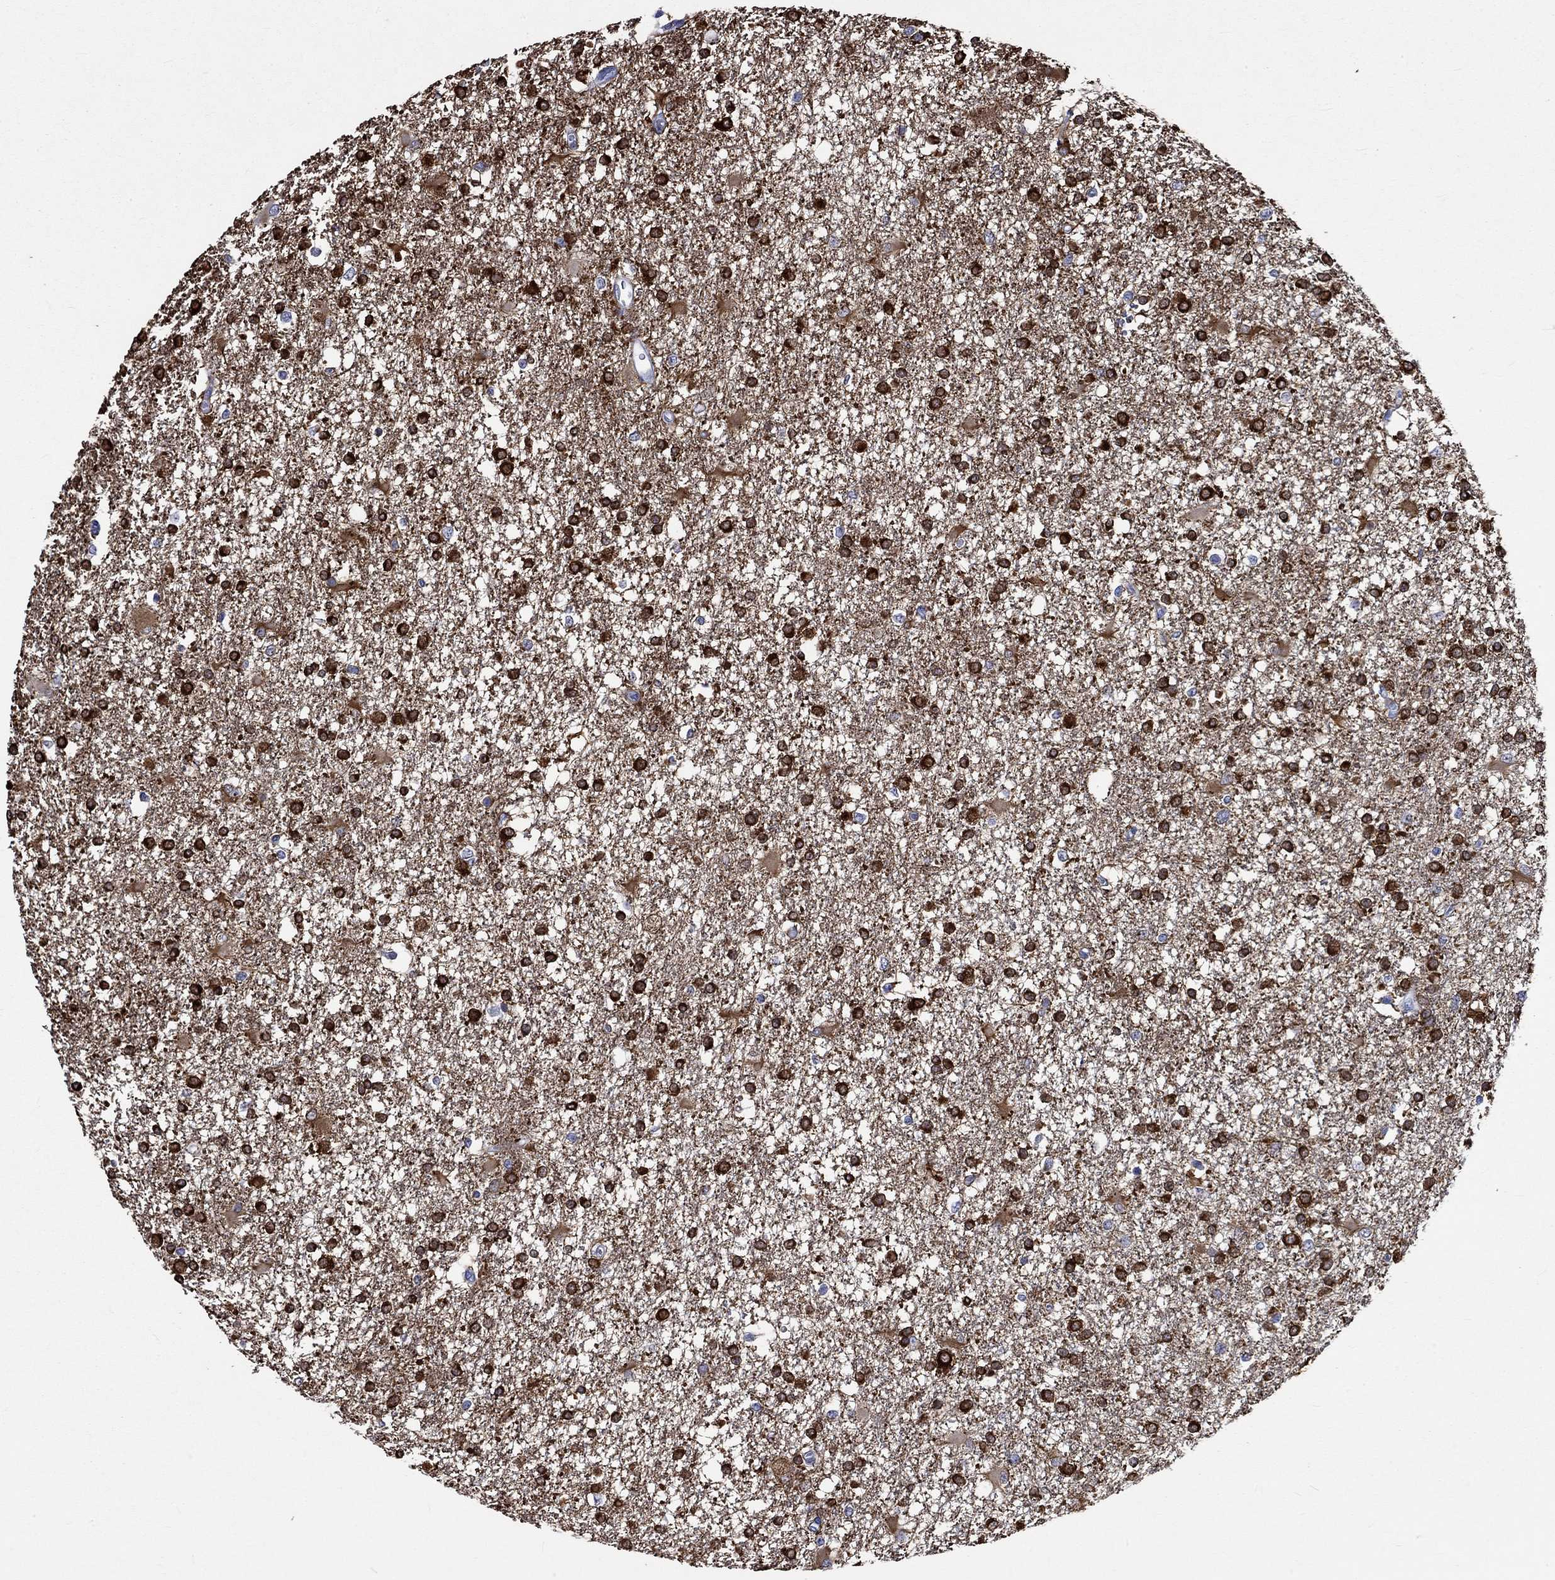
{"staining": {"intensity": "strong", "quantity": "25%-75%", "location": "cytoplasmic/membranous"}, "tissue": "glioma", "cell_type": "Tumor cells", "image_type": "cancer", "snomed": [{"axis": "morphology", "description": "Glioma, malignant, High grade"}, {"axis": "topography", "description": "Cerebral cortex"}], "caption": "IHC histopathology image of neoplastic tissue: human malignant high-grade glioma stained using immunohistochemistry displays high levels of strong protein expression localized specifically in the cytoplasmic/membranous of tumor cells, appearing as a cytoplasmic/membranous brown color.", "gene": "CRYAB", "patient": {"sex": "male", "age": 79}}